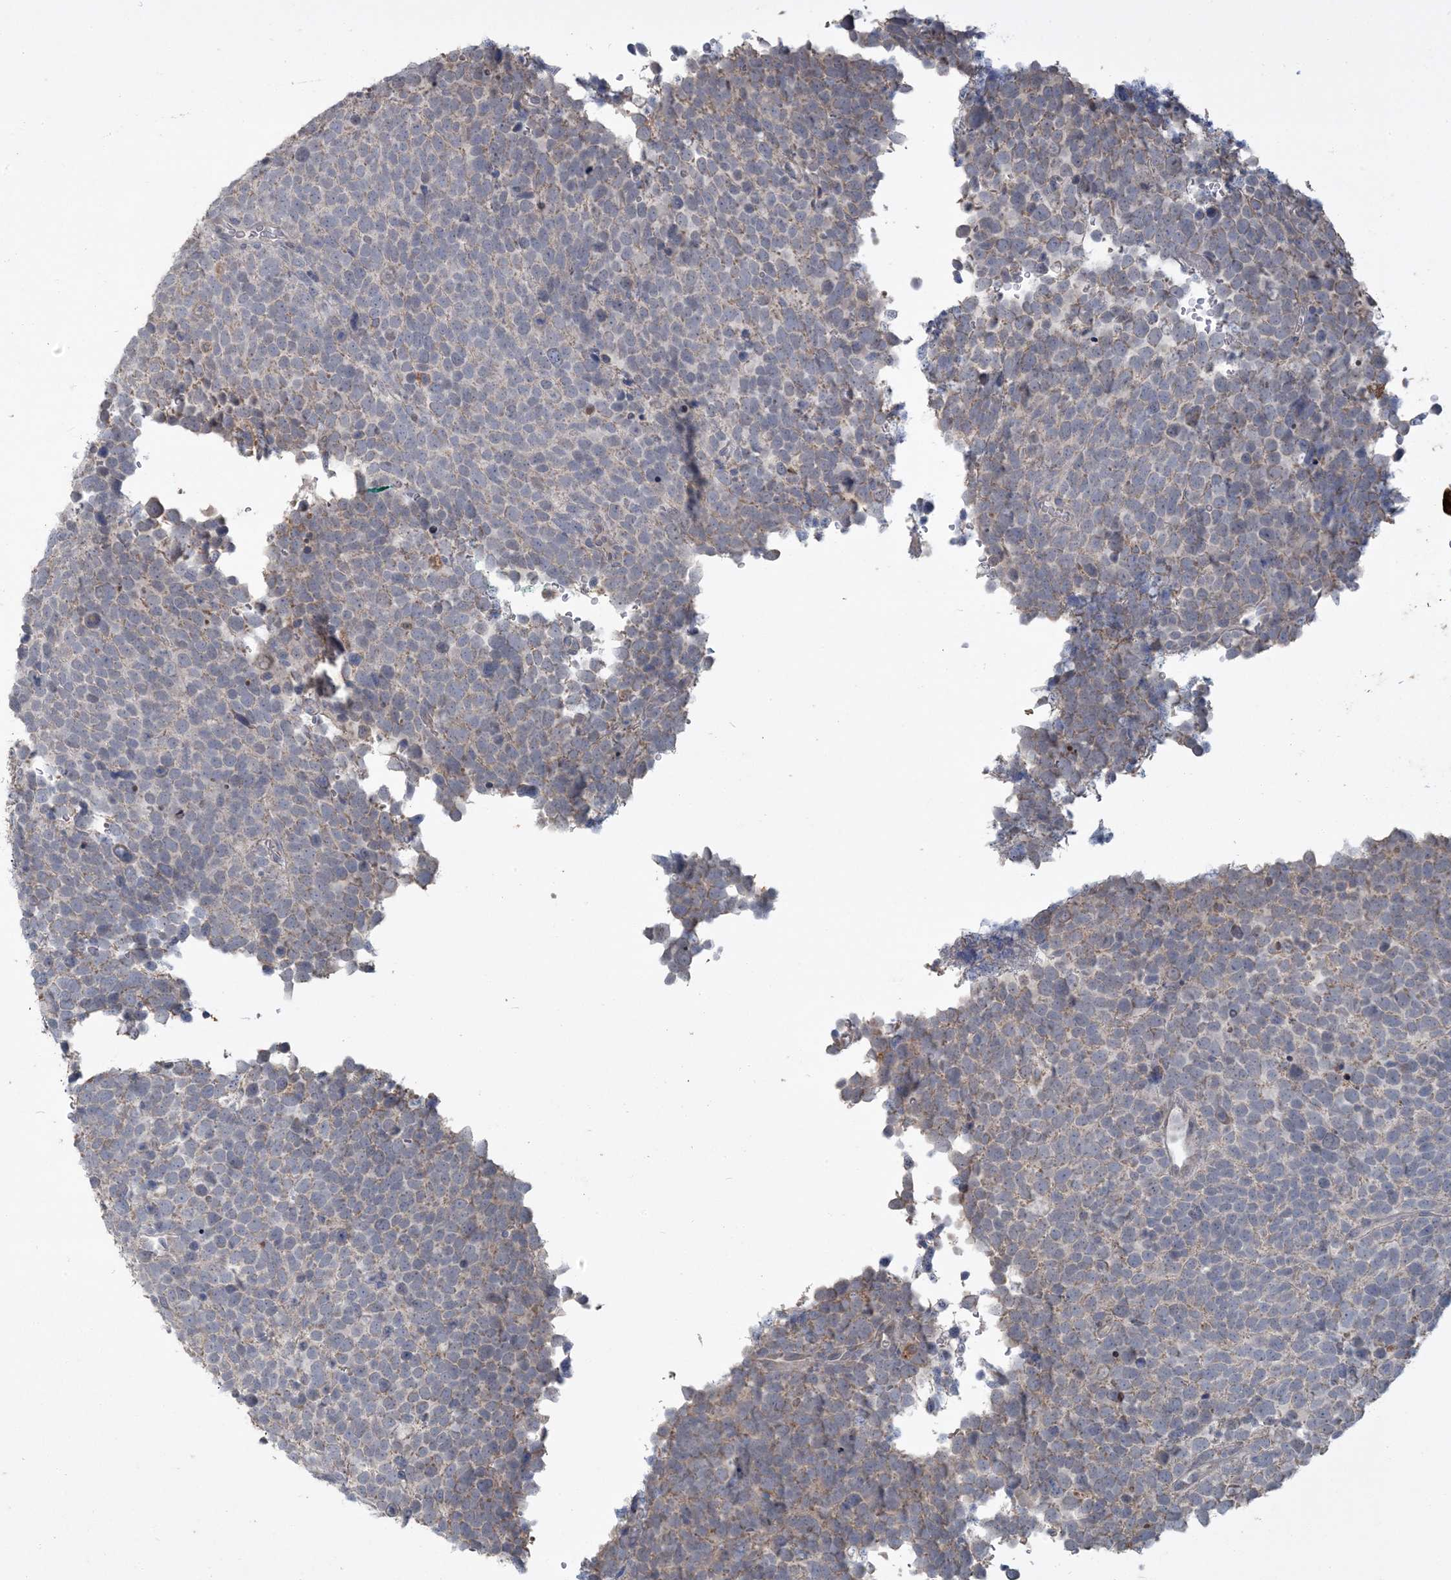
{"staining": {"intensity": "negative", "quantity": "none", "location": "none"}, "tissue": "urothelial cancer", "cell_type": "Tumor cells", "image_type": "cancer", "snomed": [{"axis": "morphology", "description": "Urothelial carcinoma, High grade"}, {"axis": "topography", "description": "Urinary bladder"}], "caption": "This is a image of IHC staining of urothelial carcinoma (high-grade), which shows no positivity in tumor cells.", "gene": "LTN1", "patient": {"sex": "female", "age": 82}}